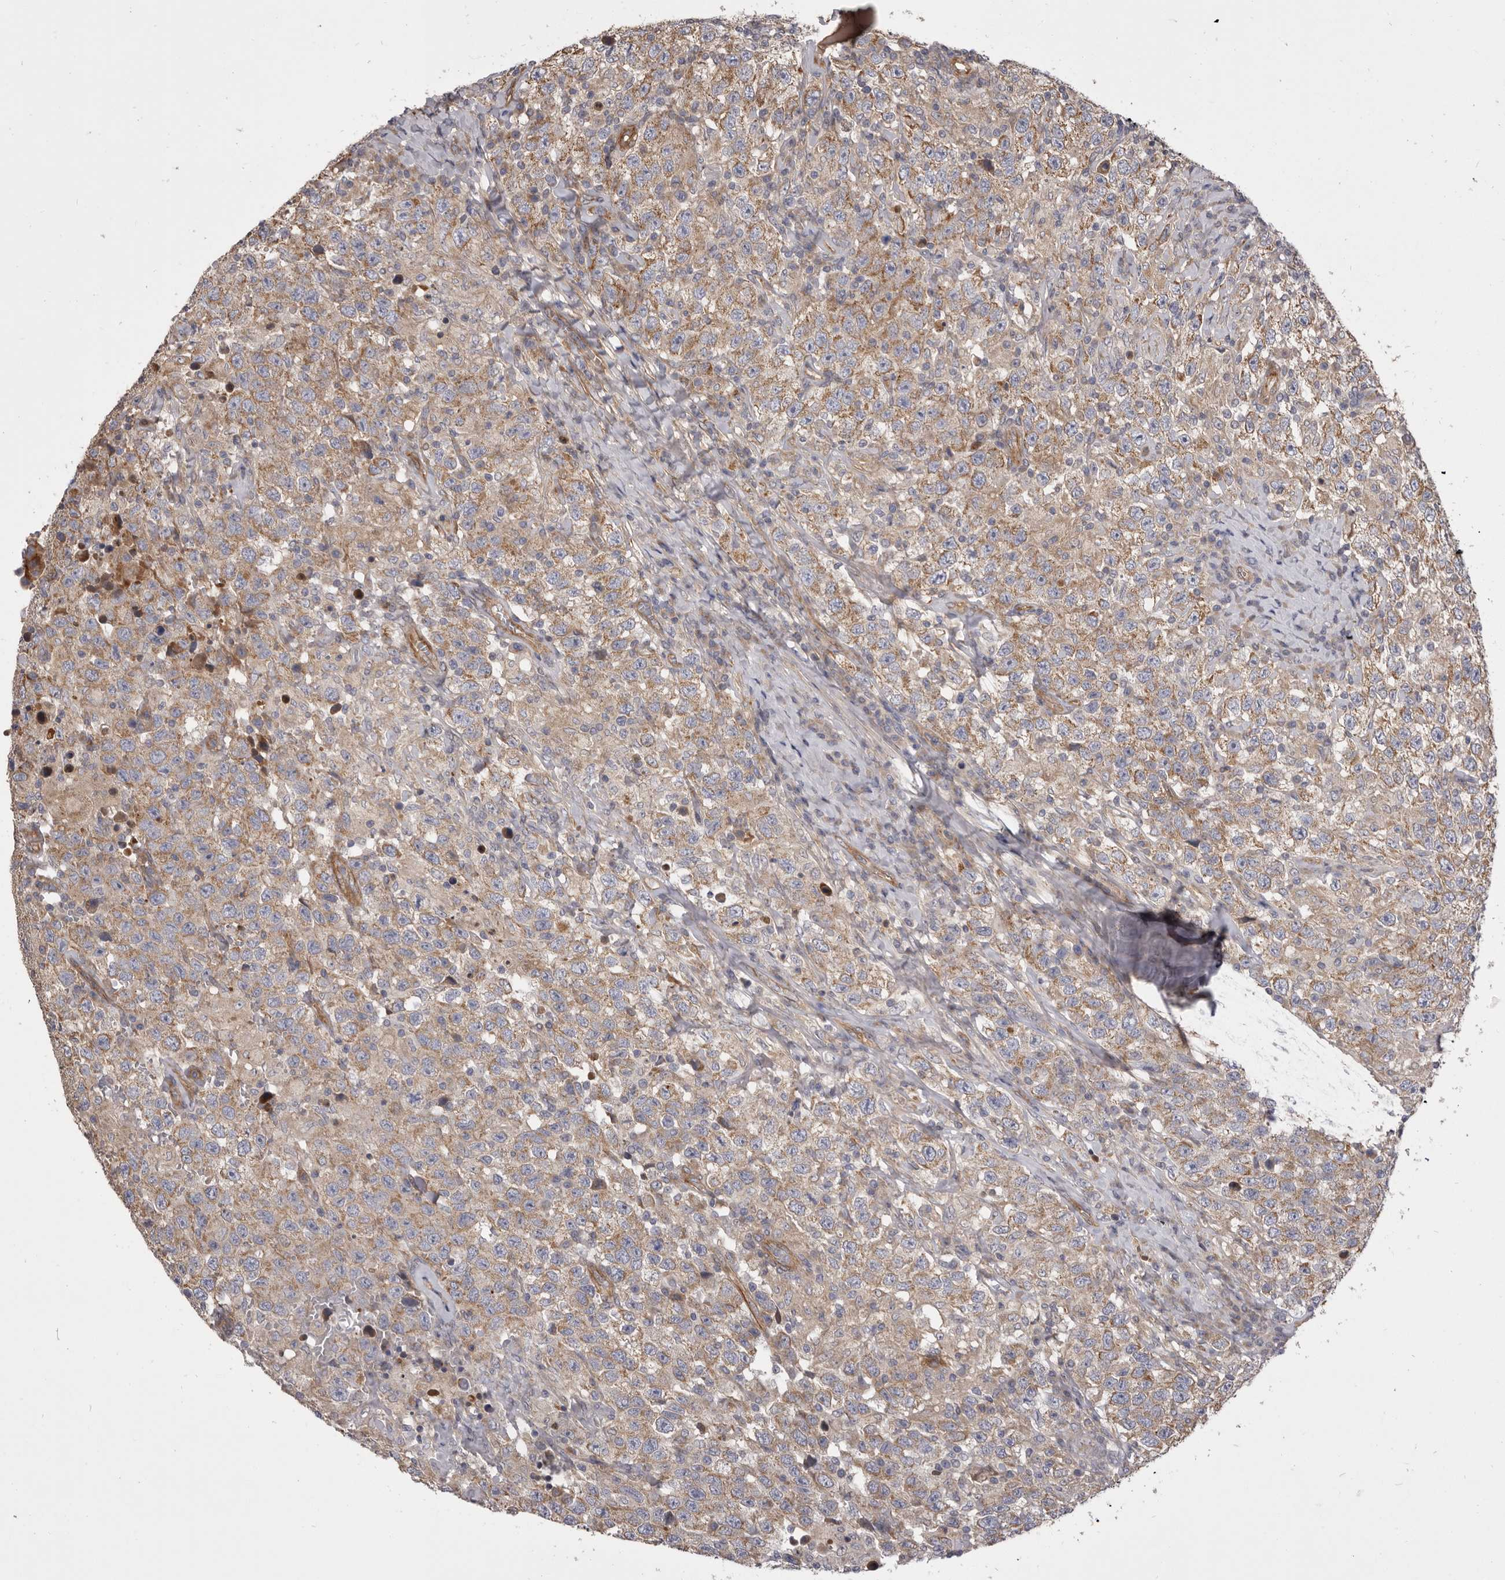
{"staining": {"intensity": "weak", "quantity": "25%-75%", "location": "cytoplasmic/membranous"}, "tissue": "testis cancer", "cell_type": "Tumor cells", "image_type": "cancer", "snomed": [{"axis": "morphology", "description": "Seminoma, NOS"}, {"axis": "topography", "description": "Testis"}], "caption": "IHC of human testis seminoma shows low levels of weak cytoplasmic/membranous expression in about 25%-75% of tumor cells.", "gene": "VPS45", "patient": {"sex": "male", "age": 41}}